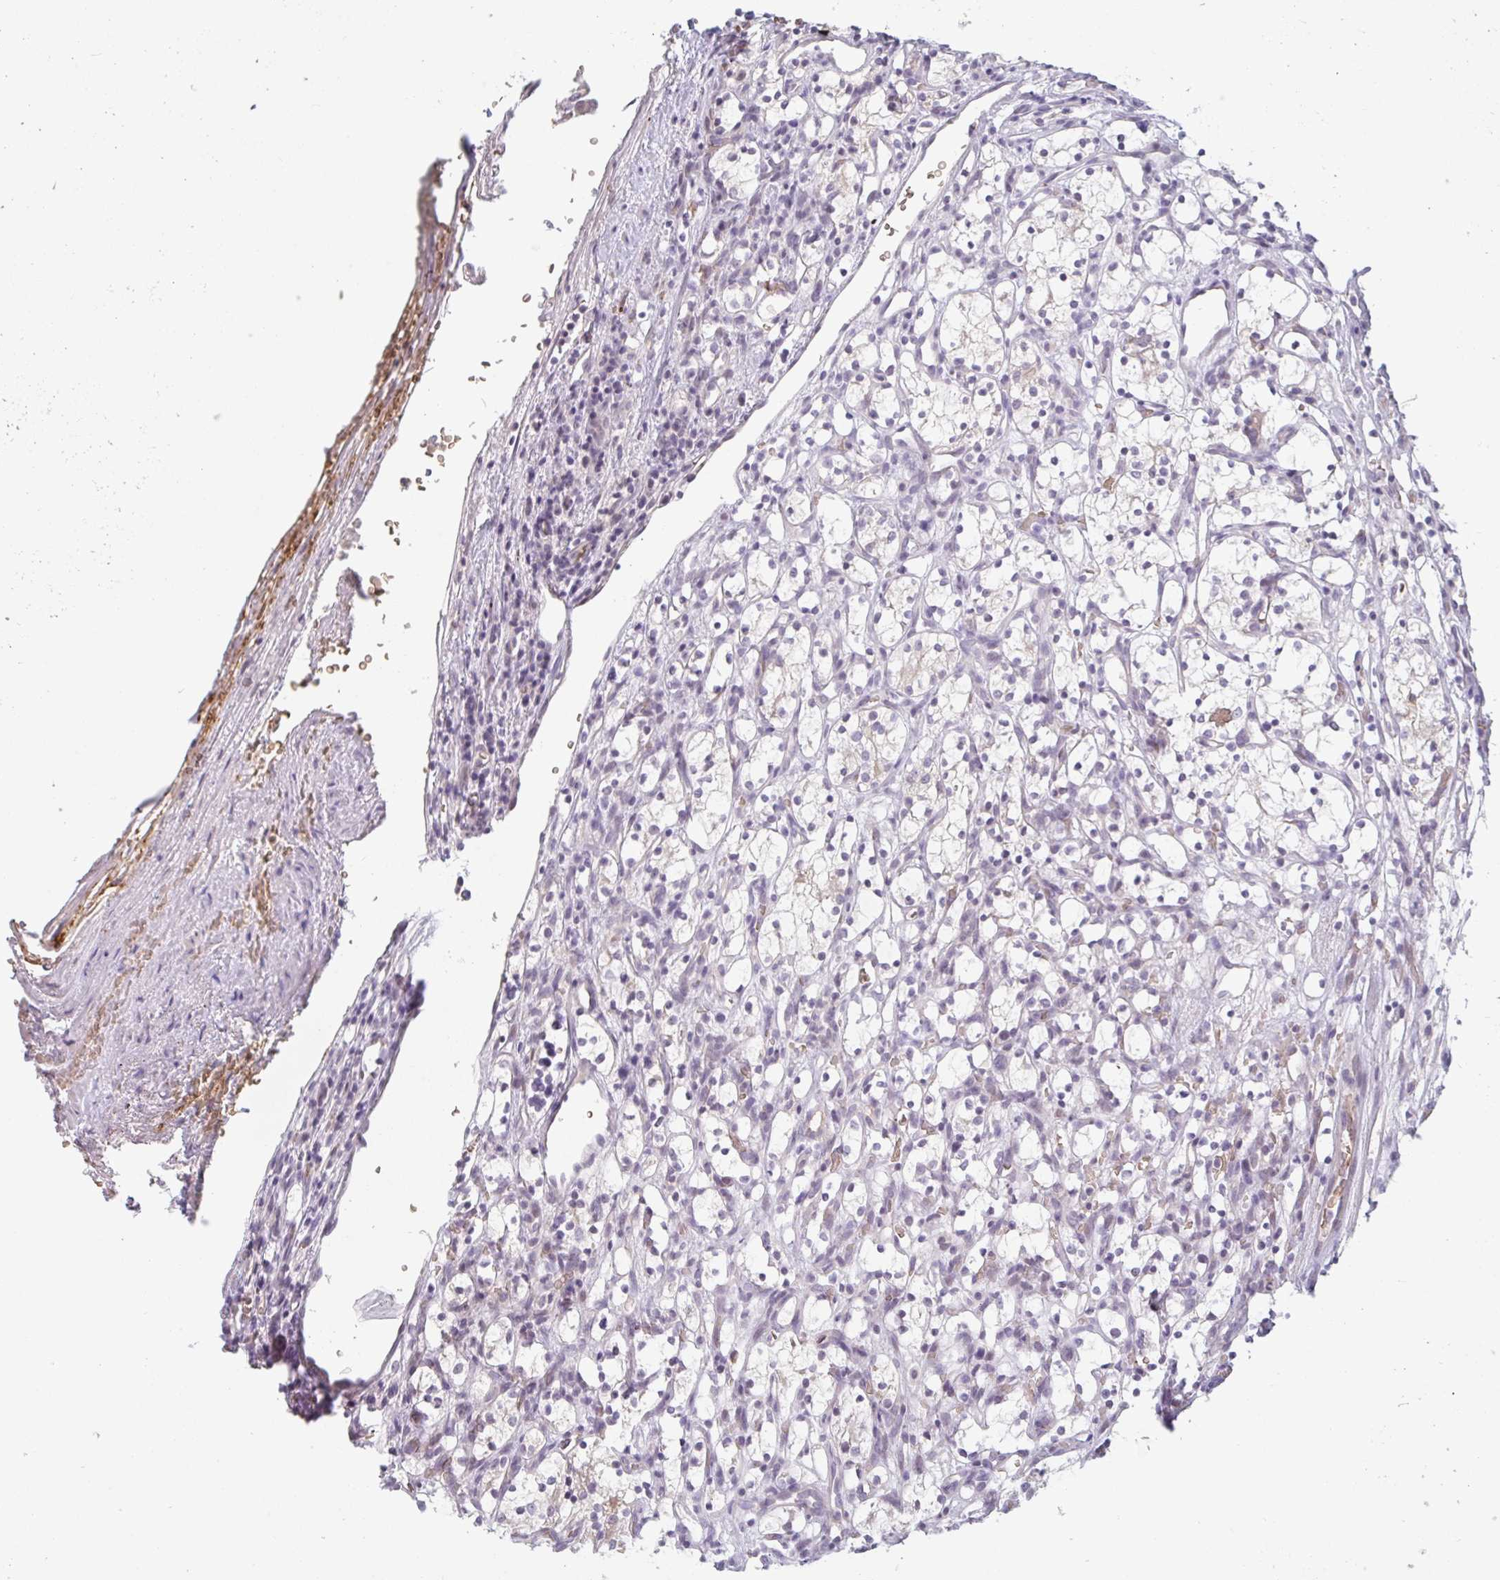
{"staining": {"intensity": "negative", "quantity": "none", "location": "none"}, "tissue": "renal cancer", "cell_type": "Tumor cells", "image_type": "cancer", "snomed": [{"axis": "morphology", "description": "Adenocarcinoma, NOS"}, {"axis": "topography", "description": "Kidney"}], "caption": "Immunohistochemistry photomicrograph of human renal adenocarcinoma stained for a protein (brown), which reveals no expression in tumor cells. The staining was performed using DAB to visualize the protein expression in brown, while the nuclei were stained in blue with hematoxylin (Magnification: 20x).", "gene": "RHAG", "patient": {"sex": "female", "age": 69}}